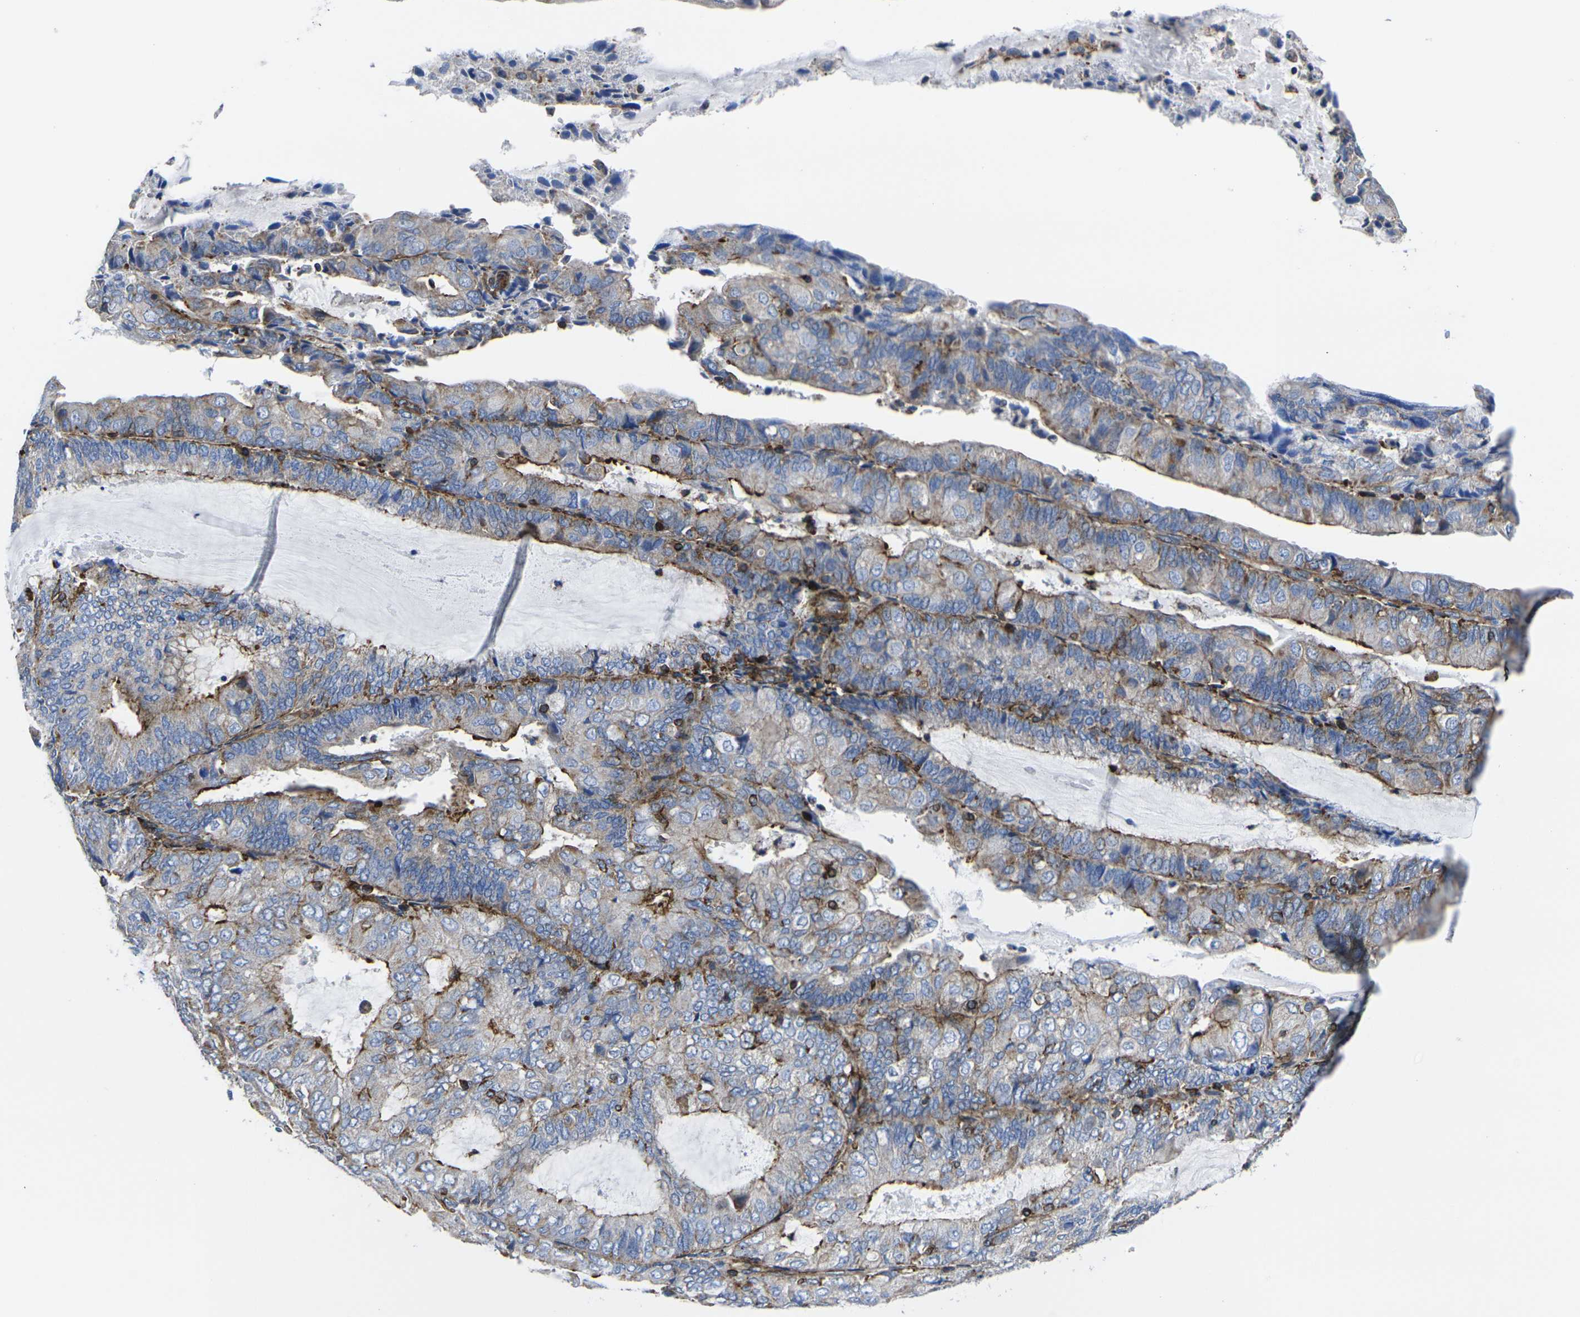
{"staining": {"intensity": "moderate", "quantity": "25%-75%", "location": "cytoplasmic/membranous"}, "tissue": "endometrial cancer", "cell_type": "Tumor cells", "image_type": "cancer", "snomed": [{"axis": "morphology", "description": "Adenocarcinoma, NOS"}, {"axis": "topography", "description": "Endometrium"}], "caption": "The histopathology image displays a brown stain indicating the presence of a protein in the cytoplasmic/membranous of tumor cells in adenocarcinoma (endometrial).", "gene": "GPR4", "patient": {"sex": "female", "age": 81}}